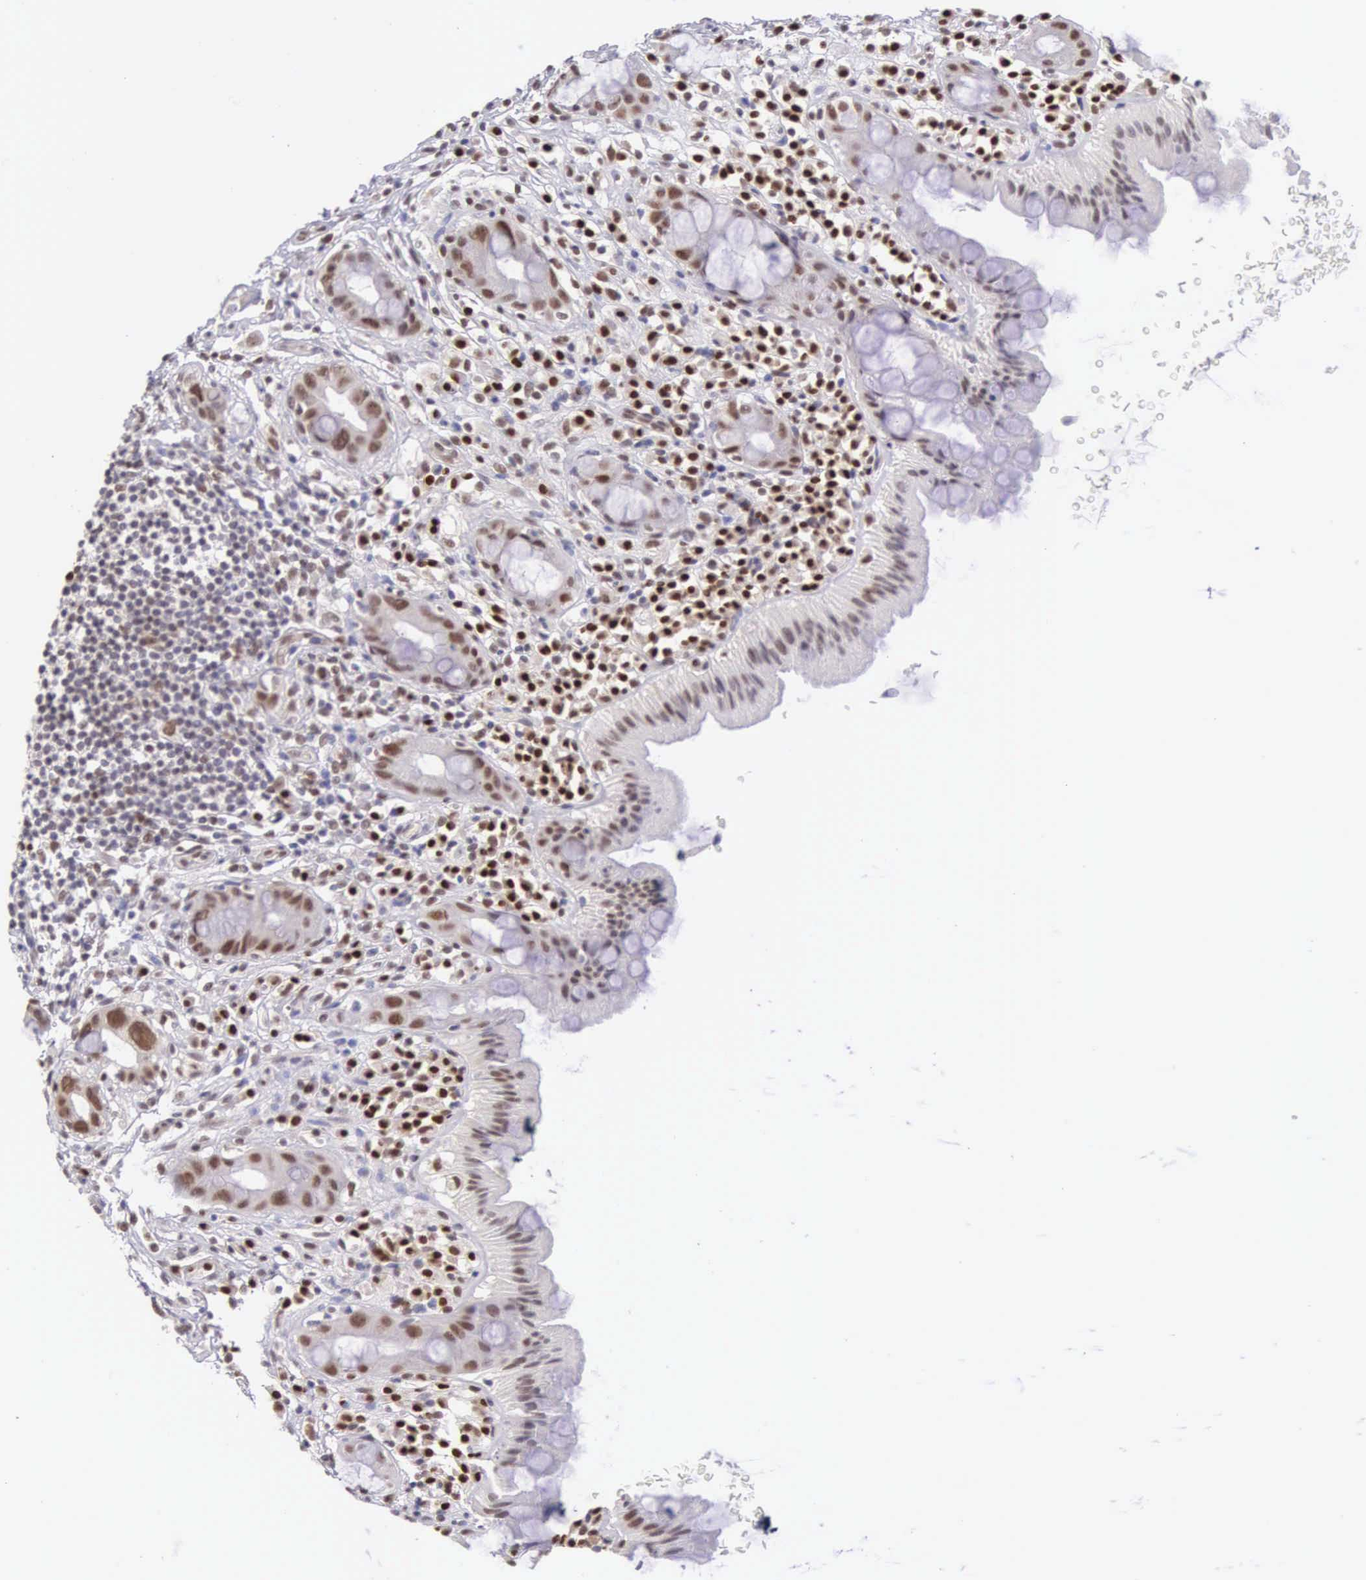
{"staining": {"intensity": "strong", "quantity": ">75%", "location": "nuclear"}, "tissue": "rectum", "cell_type": "Glandular cells", "image_type": "normal", "snomed": [{"axis": "morphology", "description": "Normal tissue, NOS"}, {"axis": "topography", "description": "Rectum"}], "caption": "Immunohistochemistry of benign human rectum displays high levels of strong nuclear positivity in about >75% of glandular cells. Using DAB (brown) and hematoxylin (blue) stains, captured at high magnification using brightfield microscopy.", "gene": "CCDC117", "patient": {"sex": "male", "age": 65}}